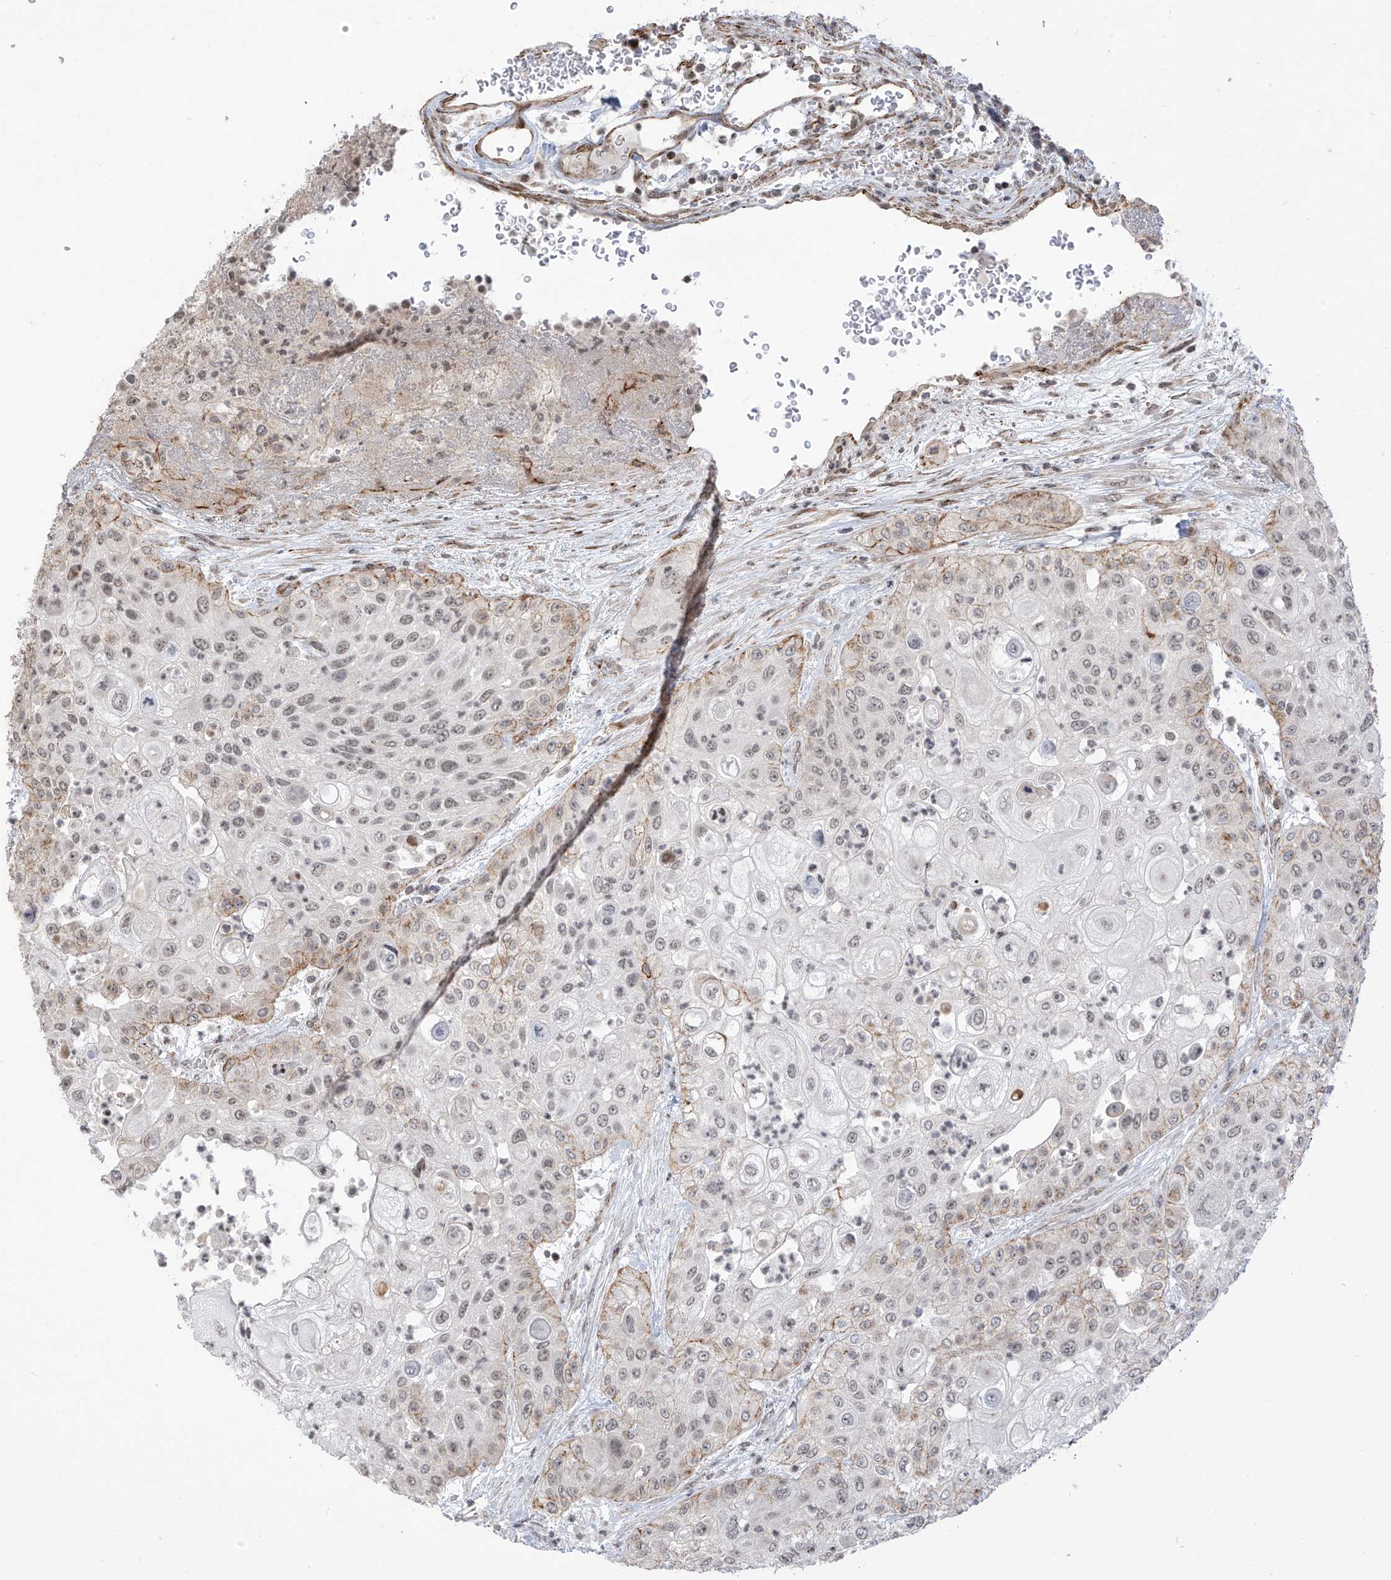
{"staining": {"intensity": "weak", "quantity": "25%-75%", "location": "cytoplasmic/membranous,nuclear"}, "tissue": "urothelial cancer", "cell_type": "Tumor cells", "image_type": "cancer", "snomed": [{"axis": "morphology", "description": "Urothelial carcinoma, High grade"}, {"axis": "topography", "description": "Urinary bladder"}], "caption": "The histopathology image exhibits staining of urothelial carcinoma (high-grade), revealing weak cytoplasmic/membranous and nuclear protein positivity (brown color) within tumor cells.", "gene": "METAP1D", "patient": {"sex": "female", "age": 79}}